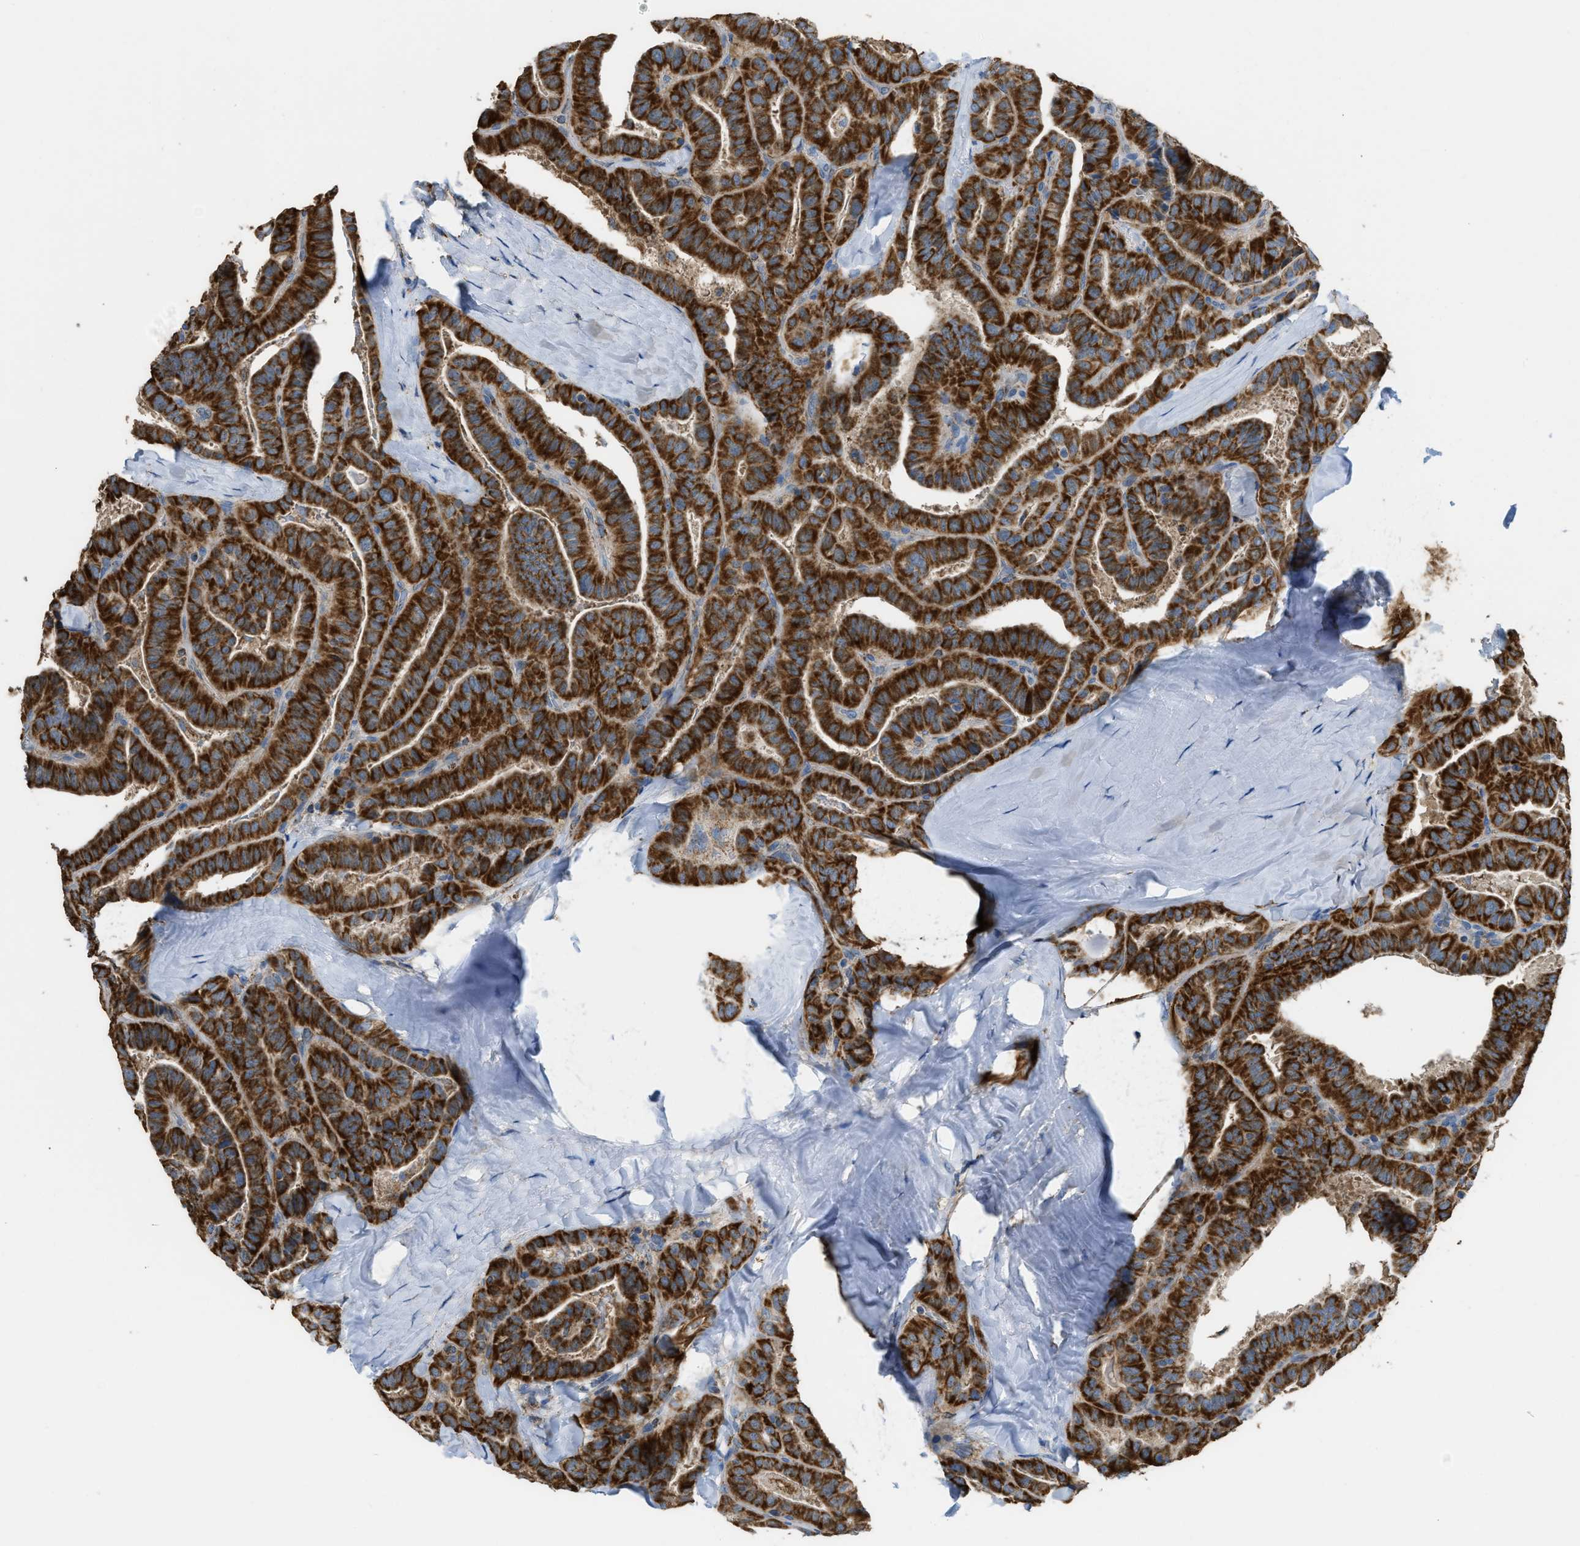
{"staining": {"intensity": "strong", "quantity": ">75%", "location": "cytoplasmic/membranous"}, "tissue": "thyroid cancer", "cell_type": "Tumor cells", "image_type": "cancer", "snomed": [{"axis": "morphology", "description": "Papillary adenocarcinoma, NOS"}, {"axis": "topography", "description": "Thyroid gland"}], "caption": "Tumor cells reveal strong cytoplasmic/membranous expression in approximately >75% of cells in thyroid cancer (papillary adenocarcinoma).", "gene": "ETFB", "patient": {"sex": "male", "age": 77}}